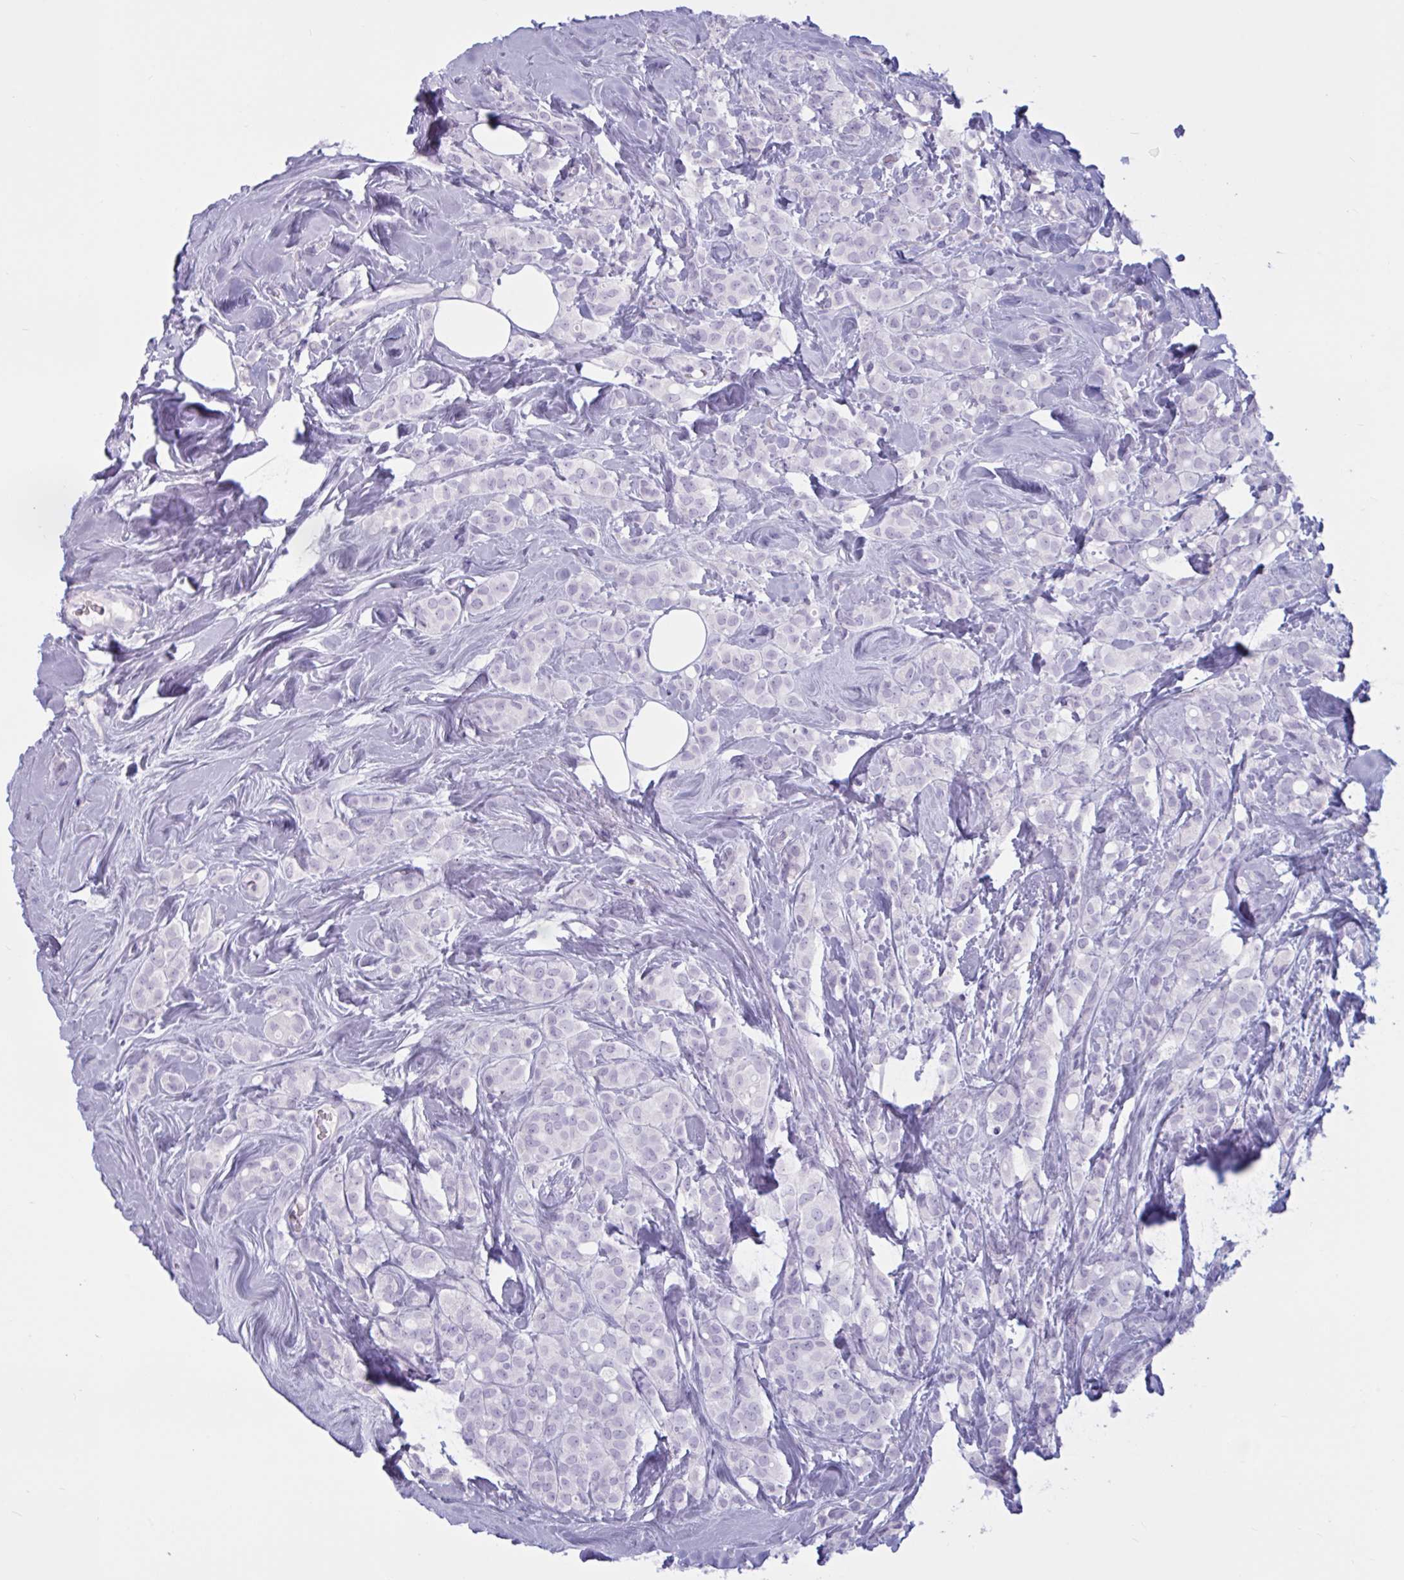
{"staining": {"intensity": "negative", "quantity": "none", "location": "none"}, "tissue": "breast cancer", "cell_type": "Tumor cells", "image_type": "cancer", "snomed": [{"axis": "morphology", "description": "Lobular carcinoma"}, {"axis": "topography", "description": "Breast"}], "caption": "An immunohistochemistry histopathology image of breast lobular carcinoma is shown. There is no staining in tumor cells of breast lobular carcinoma.", "gene": "BBS10", "patient": {"sex": "female", "age": 68}}